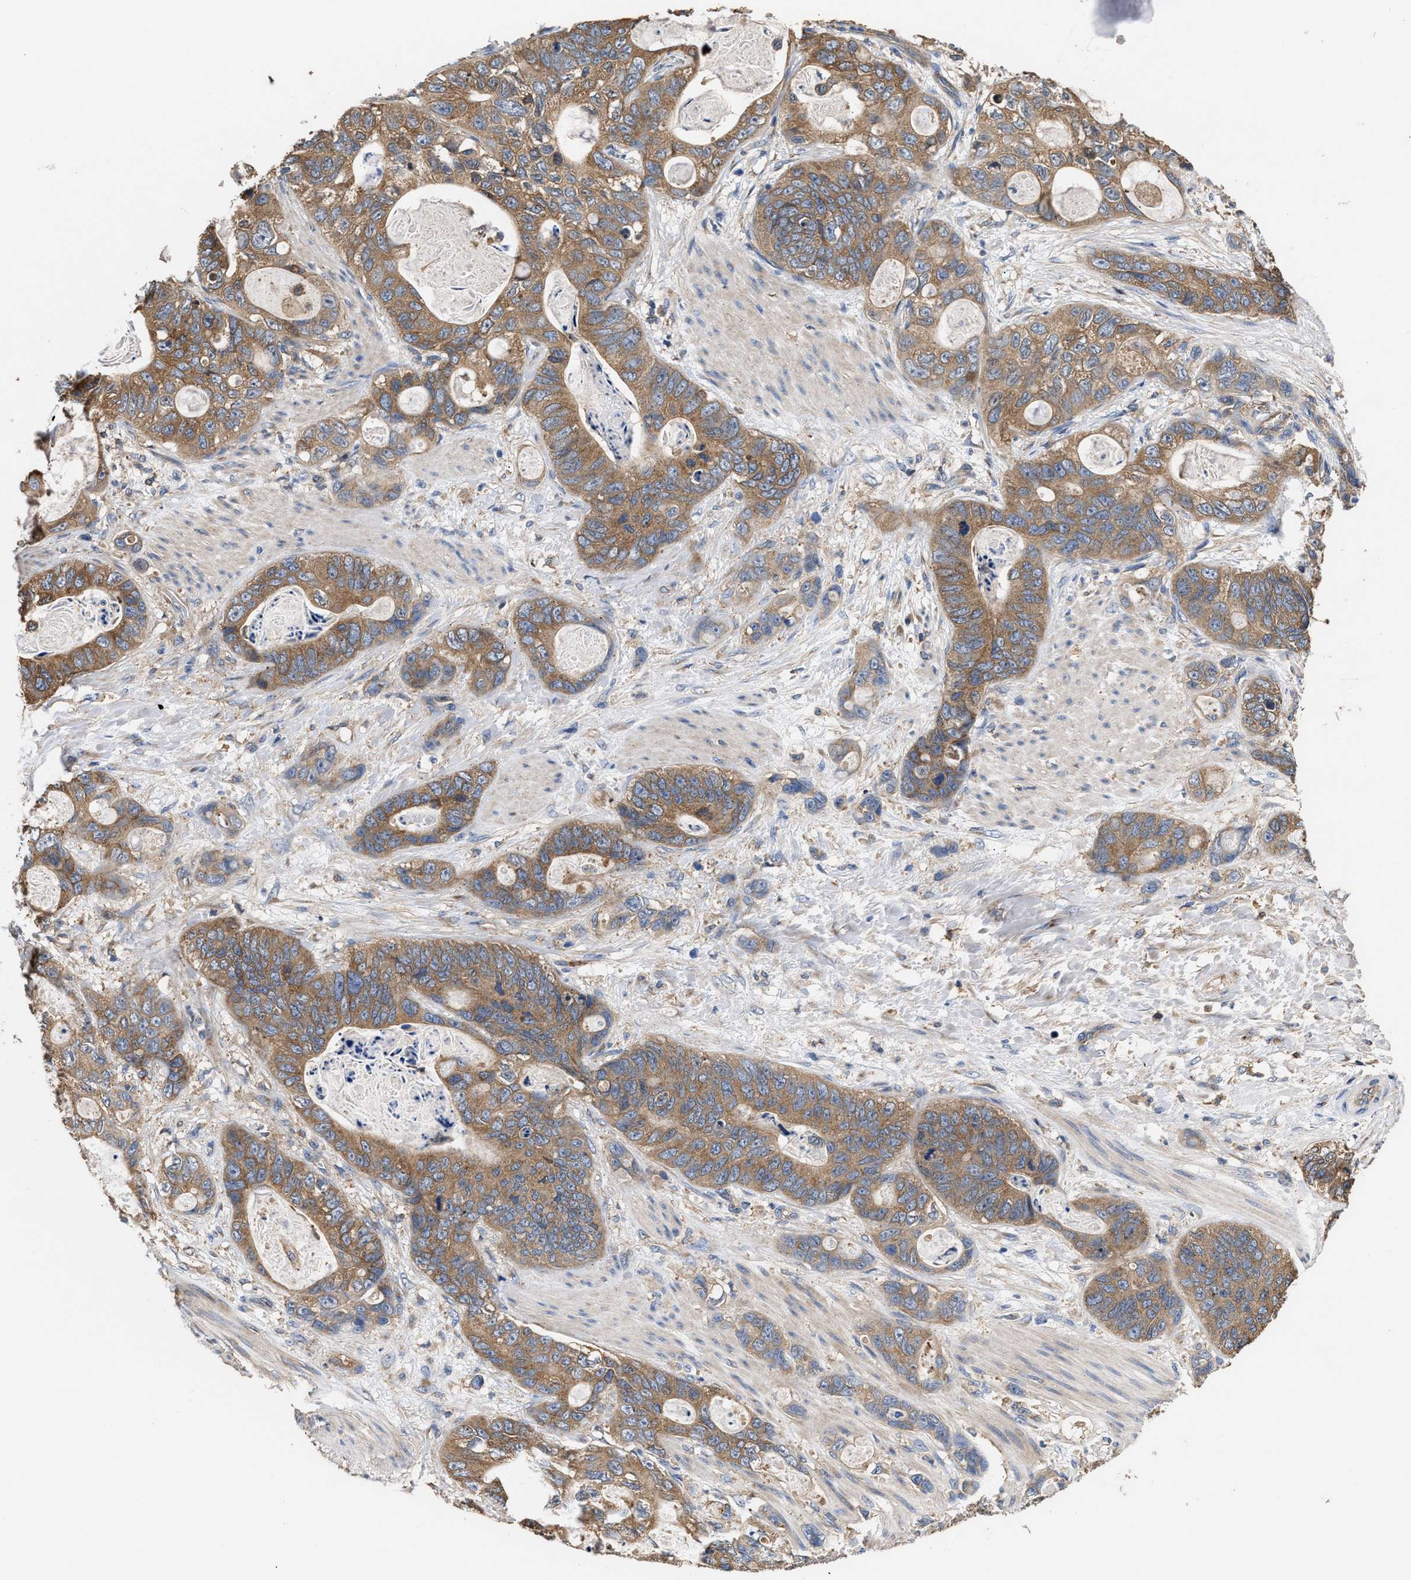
{"staining": {"intensity": "moderate", "quantity": ">75%", "location": "cytoplasmic/membranous"}, "tissue": "stomach cancer", "cell_type": "Tumor cells", "image_type": "cancer", "snomed": [{"axis": "morphology", "description": "Normal tissue, NOS"}, {"axis": "morphology", "description": "Adenocarcinoma, NOS"}, {"axis": "topography", "description": "Stomach"}], "caption": "Human stomach adenocarcinoma stained with a brown dye exhibits moderate cytoplasmic/membranous positive expression in approximately >75% of tumor cells.", "gene": "KLB", "patient": {"sex": "female", "age": 89}}